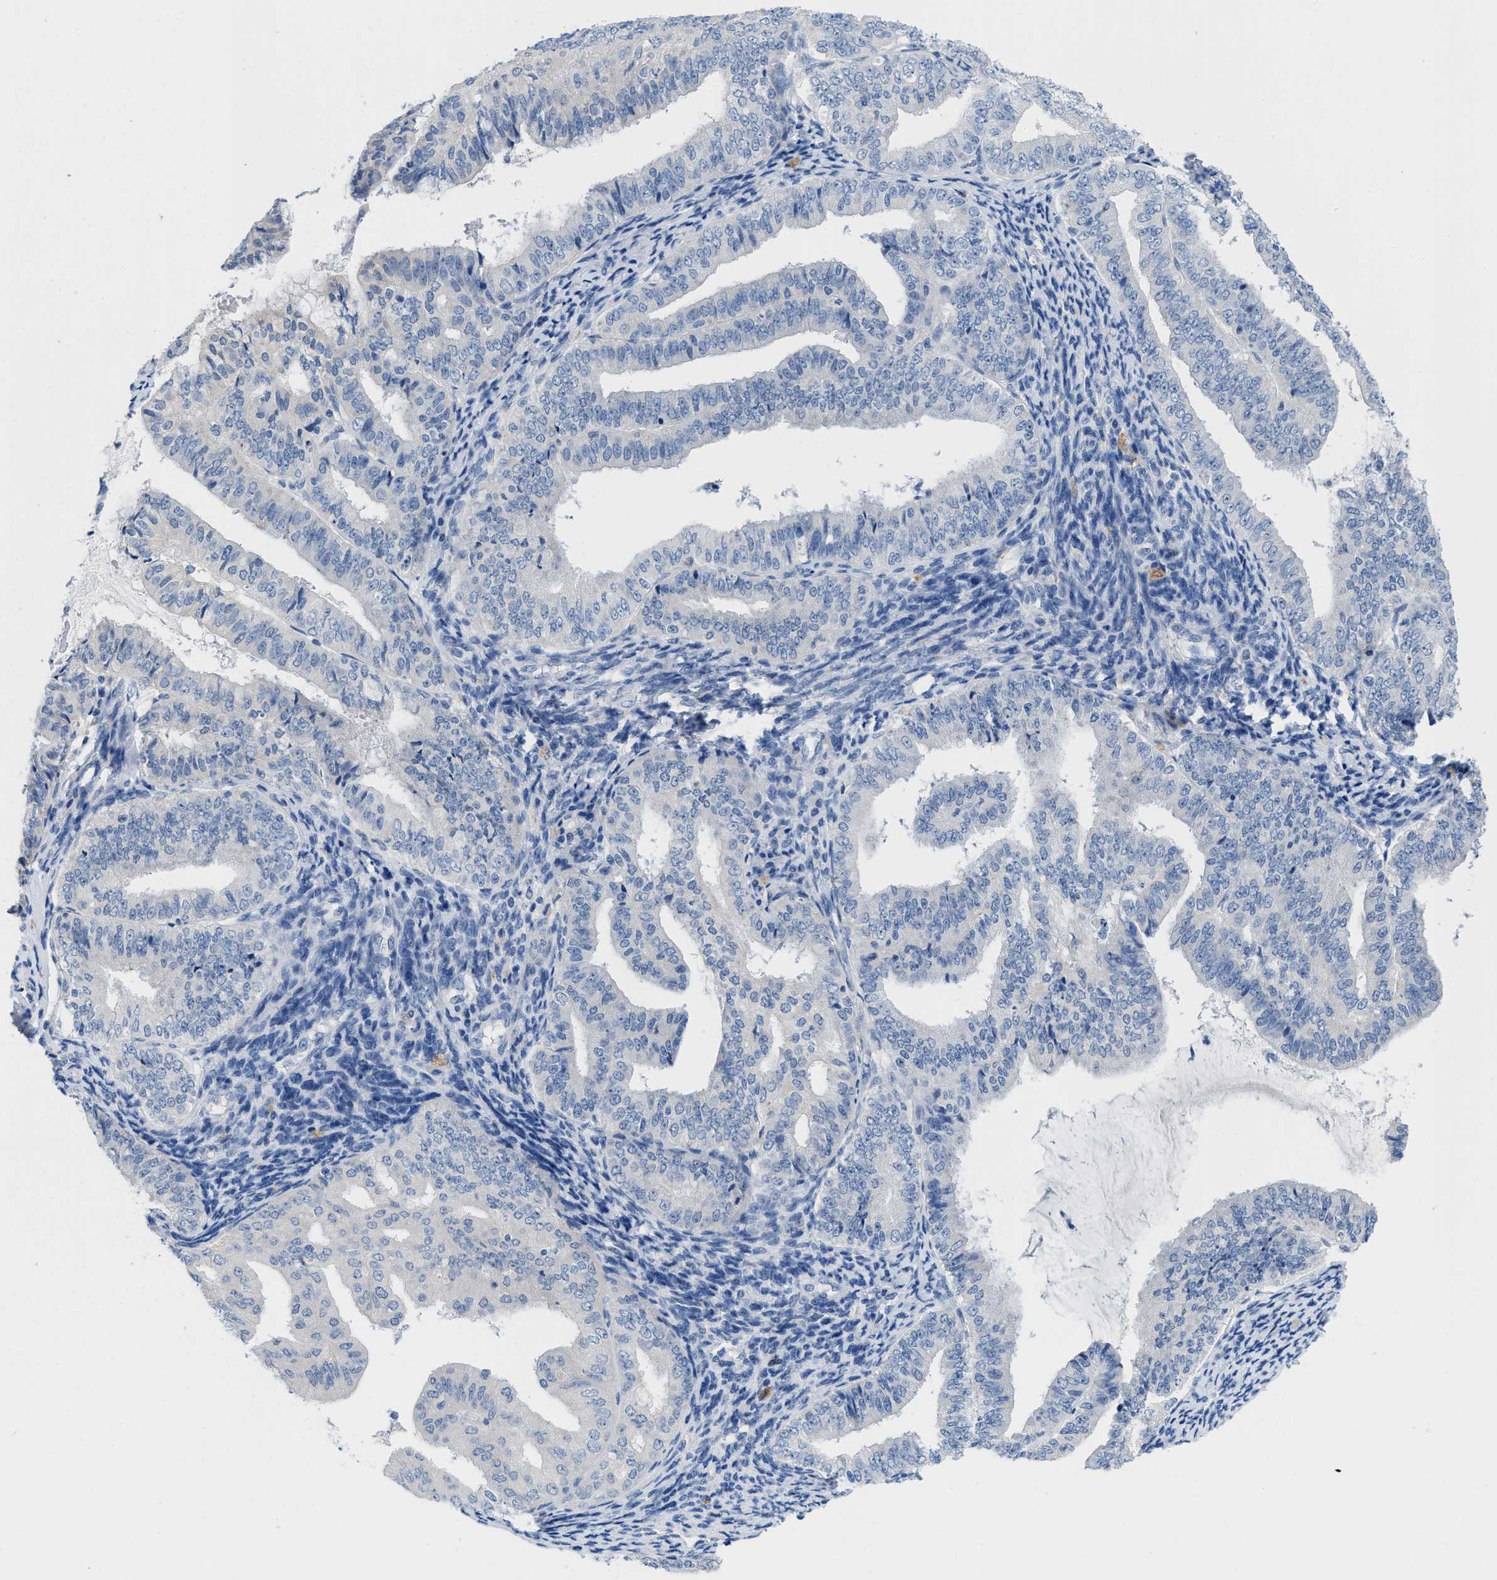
{"staining": {"intensity": "negative", "quantity": "none", "location": "none"}, "tissue": "endometrial cancer", "cell_type": "Tumor cells", "image_type": "cancer", "snomed": [{"axis": "morphology", "description": "Adenocarcinoma, NOS"}, {"axis": "topography", "description": "Endometrium"}], "caption": "The histopathology image reveals no significant staining in tumor cells of endometrial cancer.", "gene": "PYY", "patient": {"sex": "female", "age": 63}}